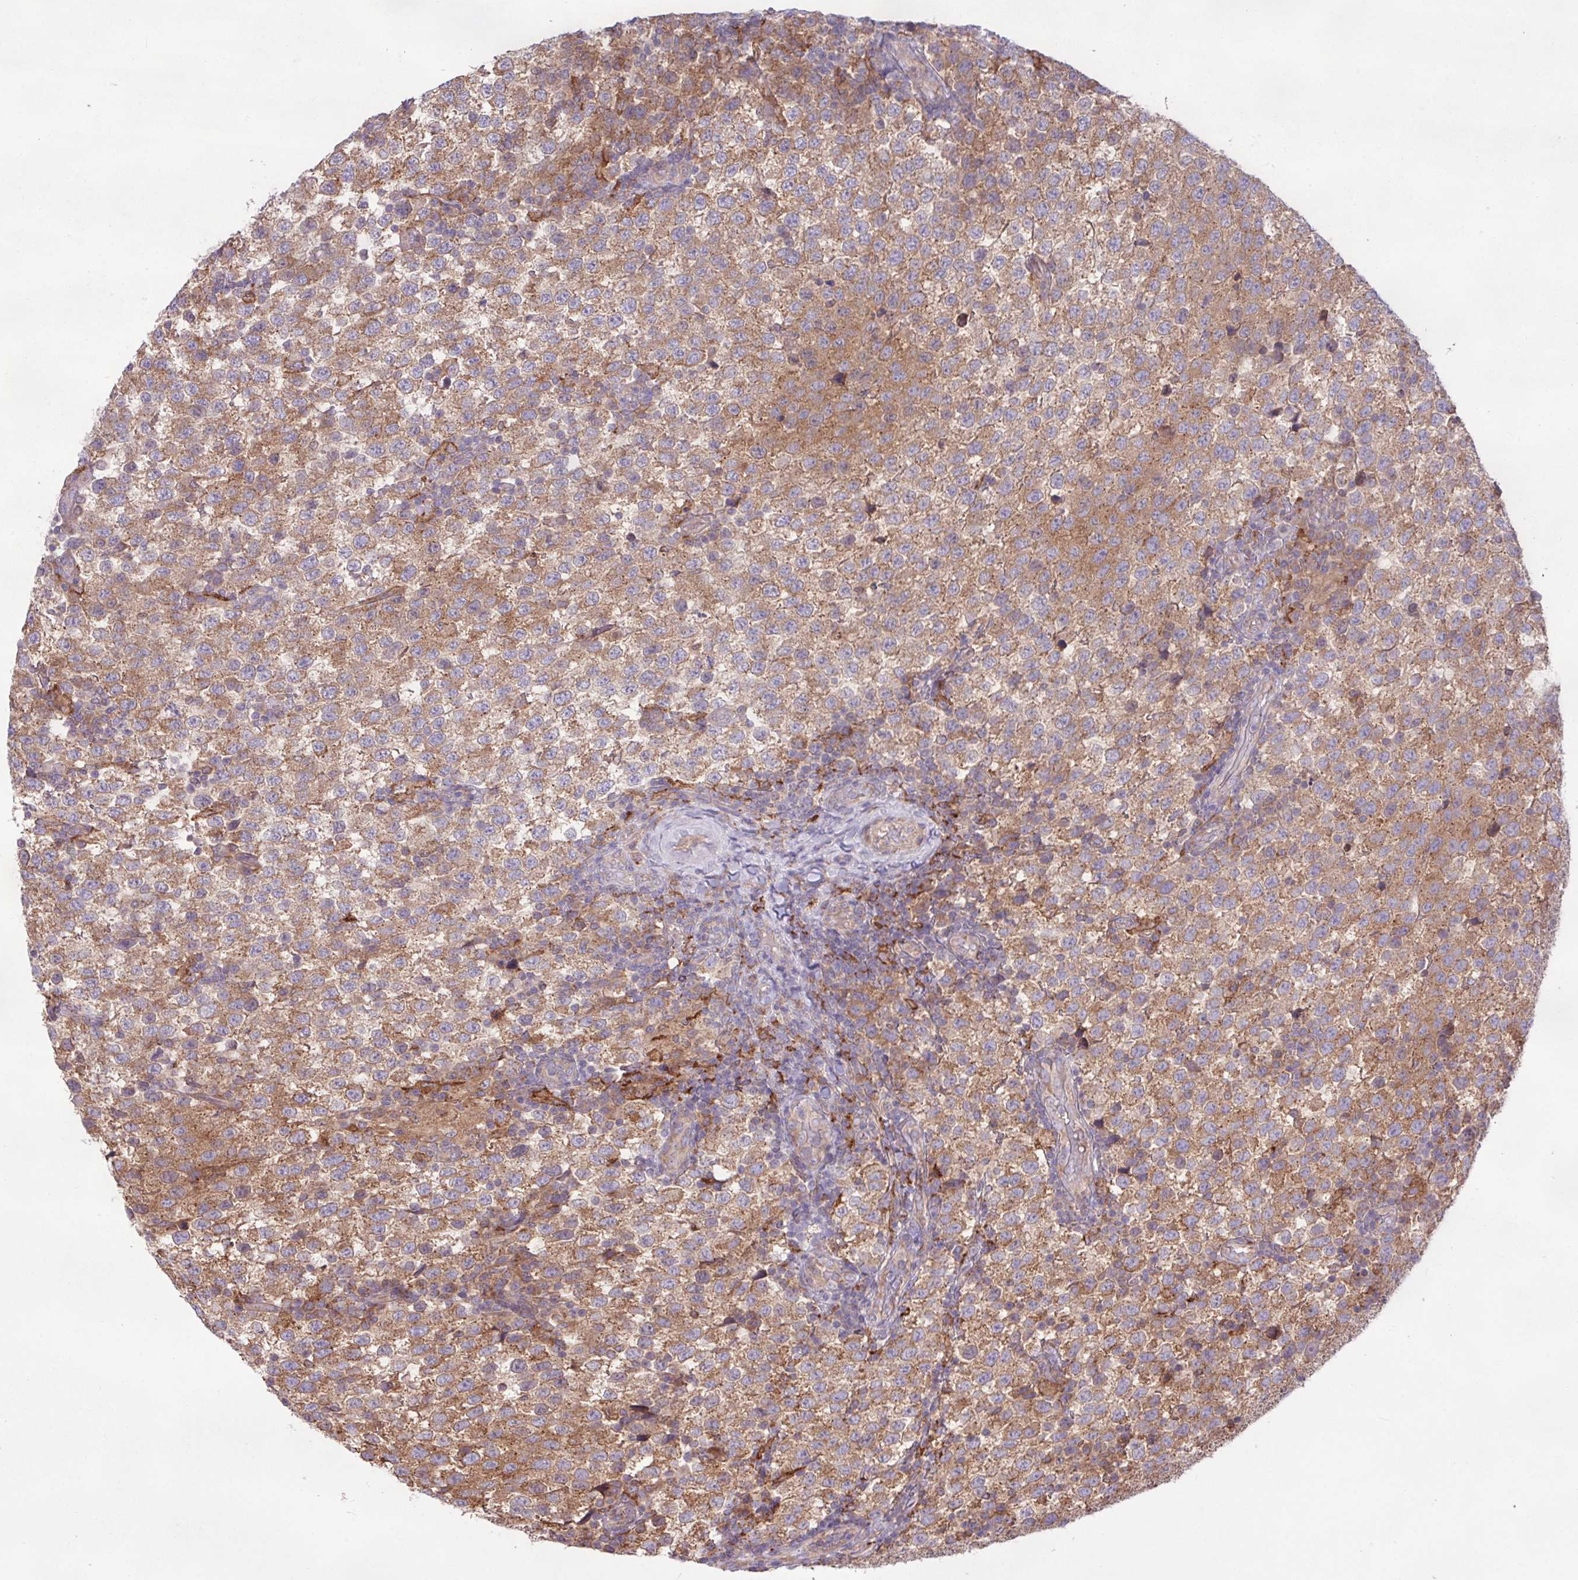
{"staining": {"intensity": "moderate", "quantity": ">75%", "location": "cytoplasmic/membranous"}, "tissue": "testis cancer", "cell_type": "Tumor cells", "image_type": "cancer", "snomed": [{"axis": "morphology", "description": "Seminoma, NOS"}, {"axis": "topography", "description": "Testis"}], "caption": "Seminoma (testis) was stained to show a protein in brown. There is medium levels of moderate cytoplasmic/membranous expression in about >75% of tumor cells.", "gene": "ARHGEF25", "patient": {"sex": "male", "age": 34}}